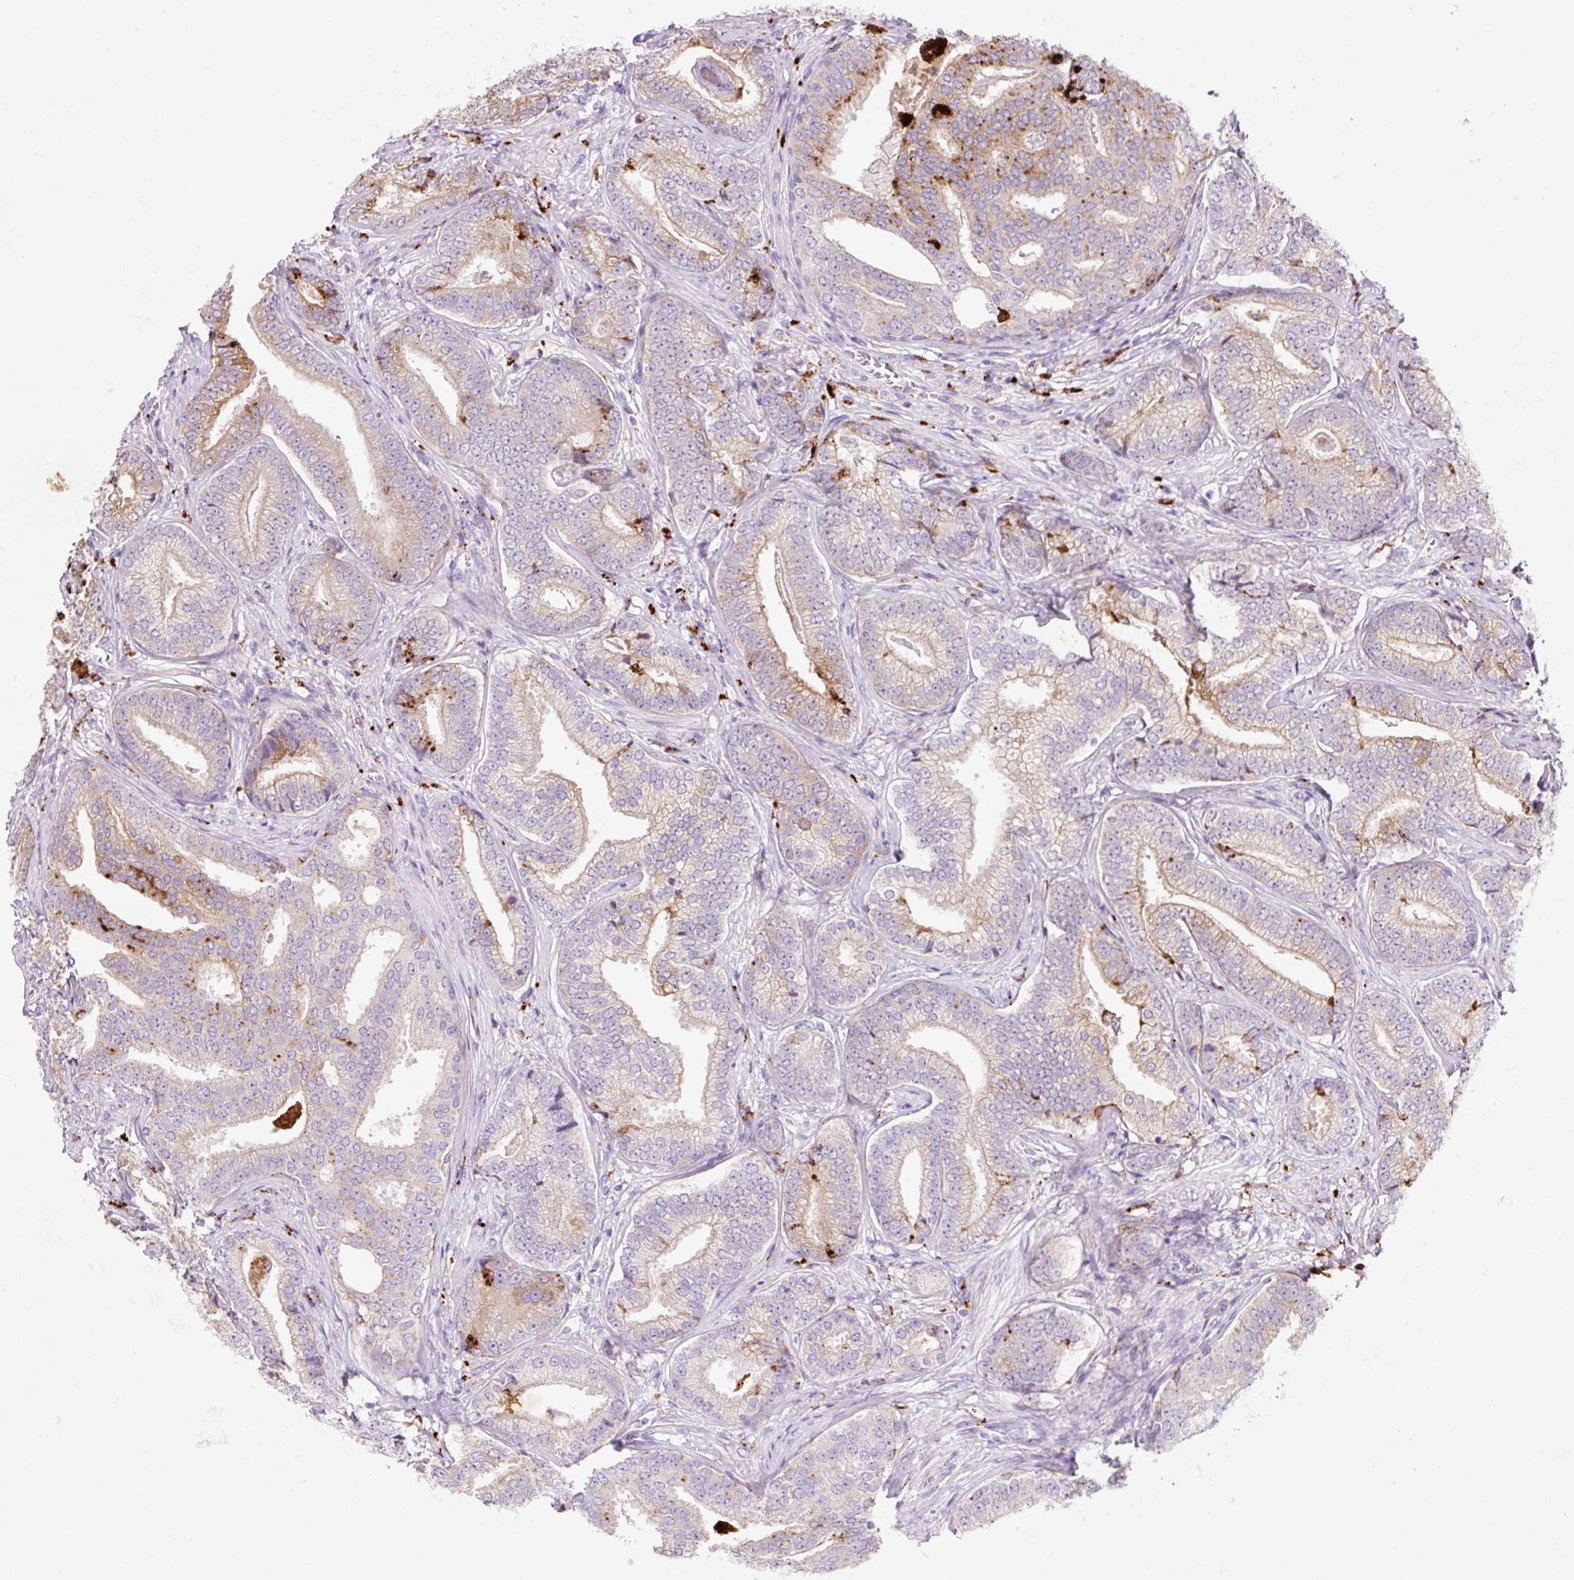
{"staining": {"intensity": "moderate", "quantity": "25%-75%", "location": "cytoplasmic/membranous"}, "tissue": "prostate cancer", "cell_type": "Tumor cells", "image_type": "cancer", "snomed": [{"axis": "morphology", "description": "Adenocarcinoma, Low grade"}, {"axis": "topography", "description": "Prostate"}], "caption": "Immunohistochemical staining of prostate adenocarcinoma (low-grade) exhibits medium levels of moderate cytoplasmic/membranous expression in about 25%-75% of tumor cells.", "gene": "HEXA", "patient": {"sex": "male", "age": 63}}